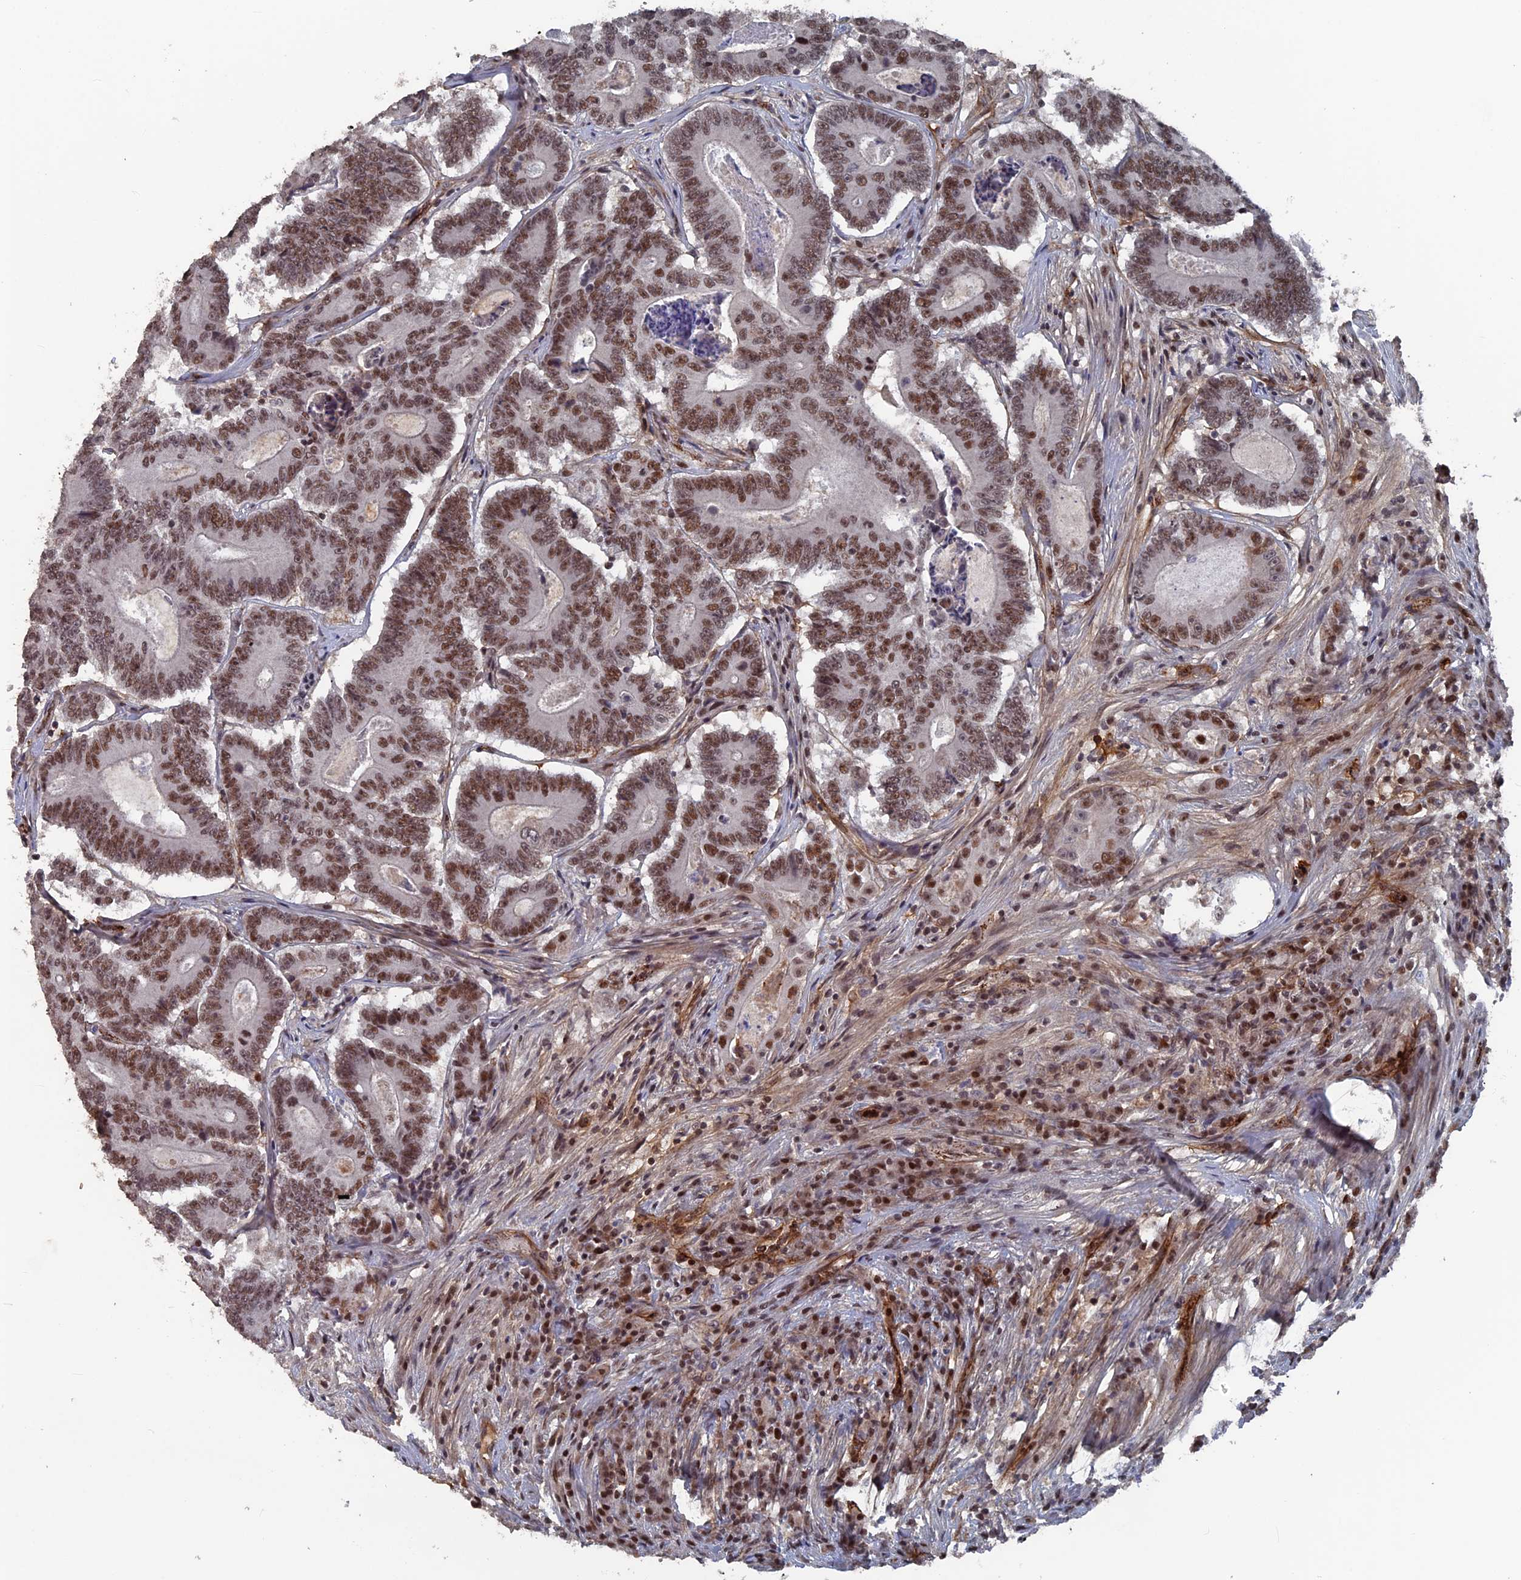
{"staining": {"intensity": "moderate", "quantity": ">75%", "location": "nuclear"}, "tissue": "colorectal cancer", "cell_type": "Tumor cells", "image_type": "cancer", "snomed": [{"axis": "morphology", "description": "Adenocarcinoma, NOS"}, {"axis": "topography", "description": "Colon"}], "caption": "This is an image of immunohistochemistry staining of adenocarcinoma (colorectal), which shows moderate staining in the nuclear of tumor cells.", "gene": "SH3D21", "patient": {"sex": "male", "age": 83}}